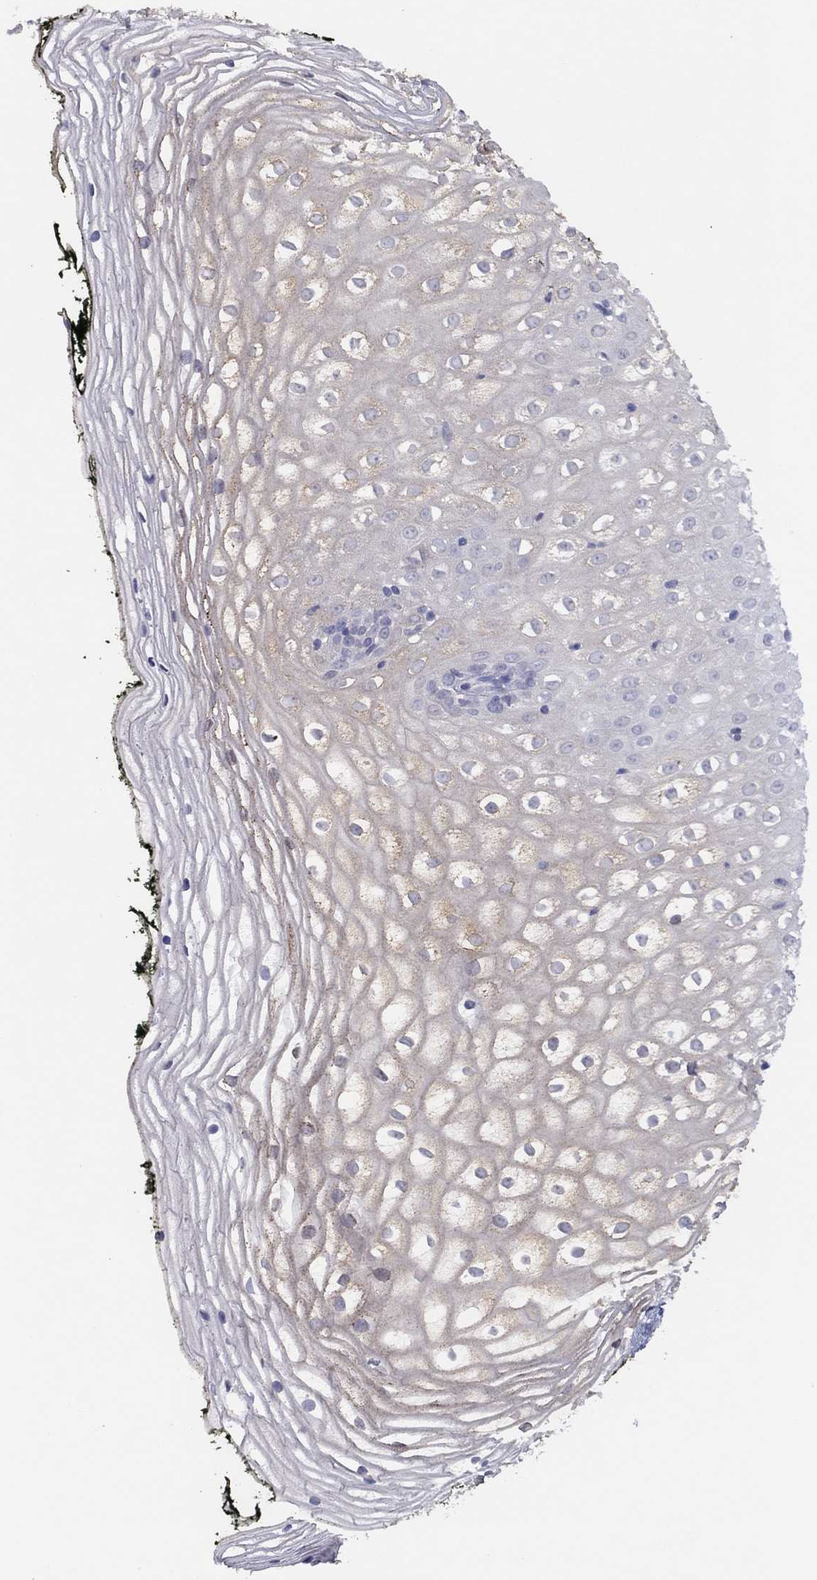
{"staining": {"intensity": "weak", "quantity": "25%-75%", "location": "cytoplasmic/membranous"}, "tissue": "vagina", "cell_type": "Squamous epithelial cells", "image_type": "normal", "snomed": [{"axis": "morphology", "description": "Normal tissue, NOS"}, {"axis": "topography", "description": "Vagina"}], "caption": "Vagina stained with DAB IHC displays low levels of weak cytoplasmic/membranous staining in about 25%-75% of squamous epithelial cells.", "gene": "CYP2B6", "patient": {"sex": "female", "age": 47}}